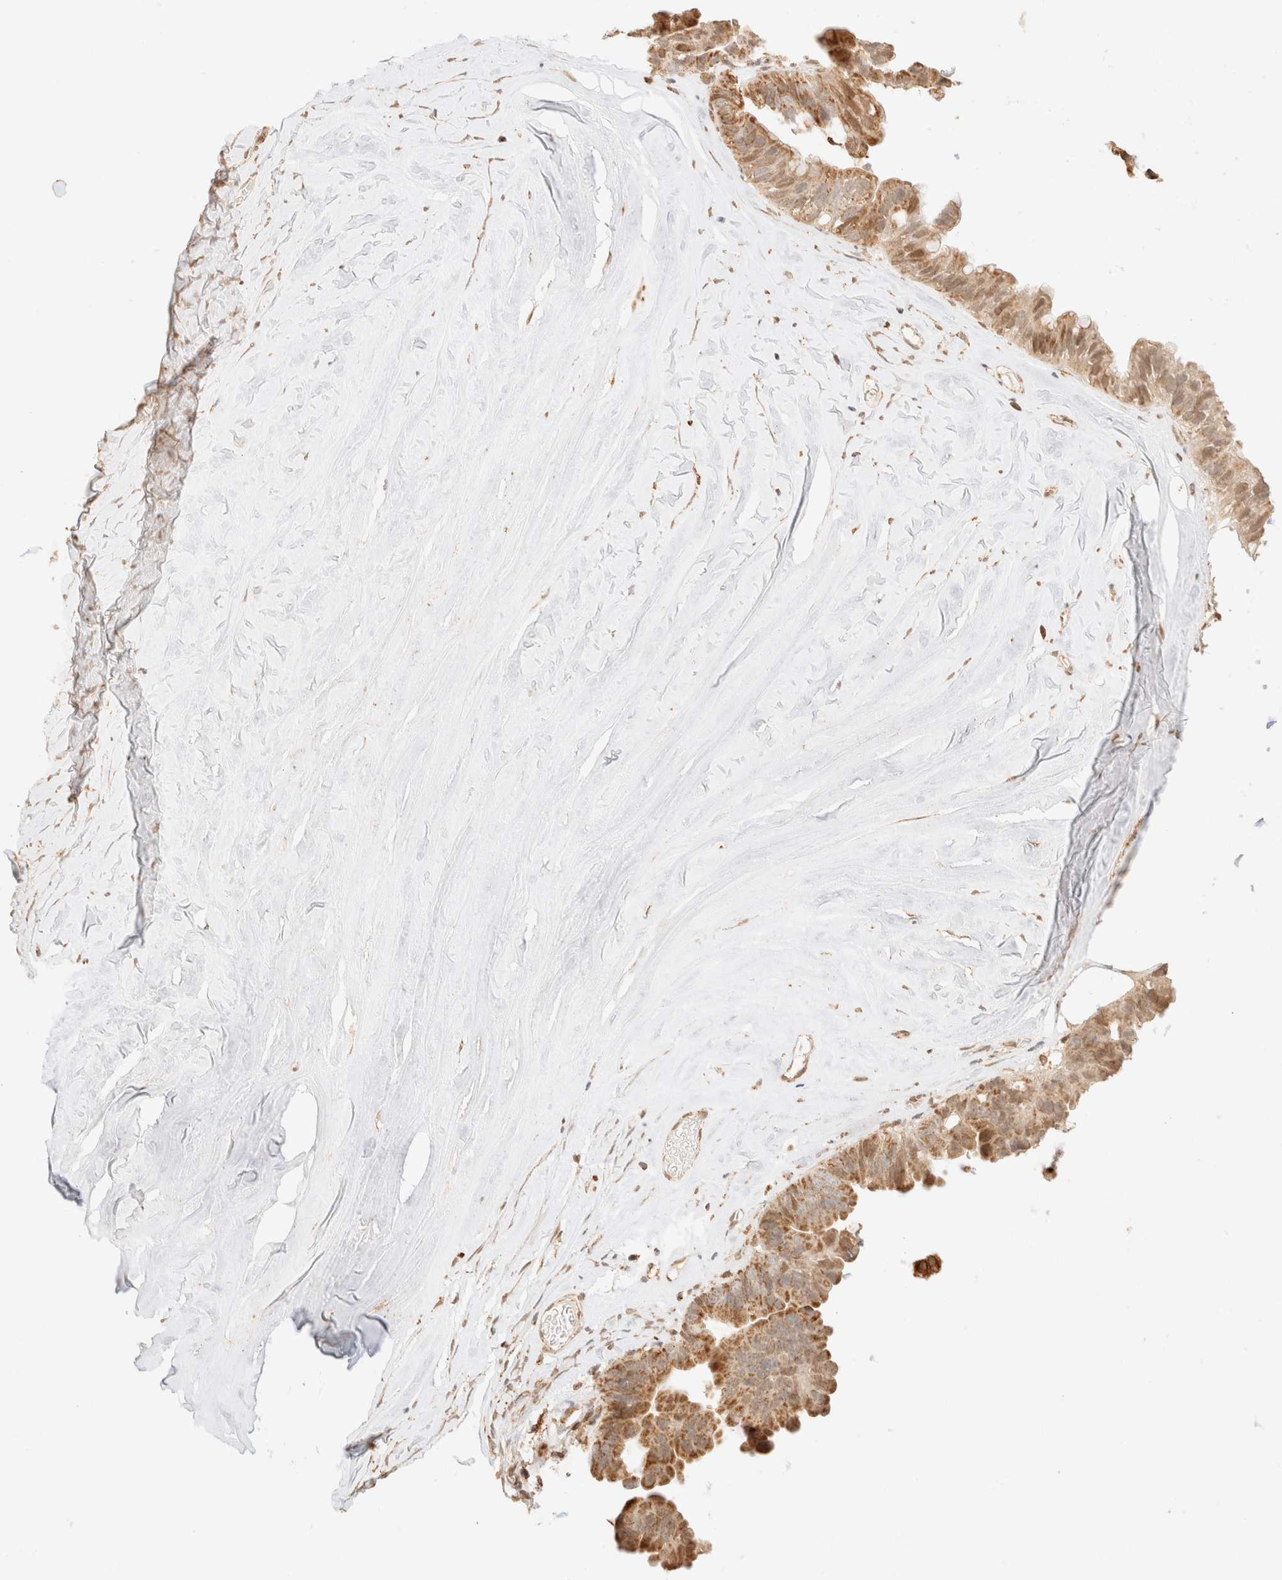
{"staining": {"intensity": "moderate", "quantity": ">75%", "location": "cytoplasmic/membranous"}, "tissue": "ovarian cancer", "cell_type": "Tumor cells", "image_type": "cancer", "snomed": [{"axis": "morphology", "description": "Cystadenocarcinoma, mucinous, NOS"}, {"axis": "topography", "description": "Ovary"}], "caption": "Ovarian mucinous cystadenocarcinoma tissue reveals moderate cytoplasmic/membranous positivity in about >75% of tumor cells", "gene": "TACO1", "patient": {"sex": "female", "age": 61}}